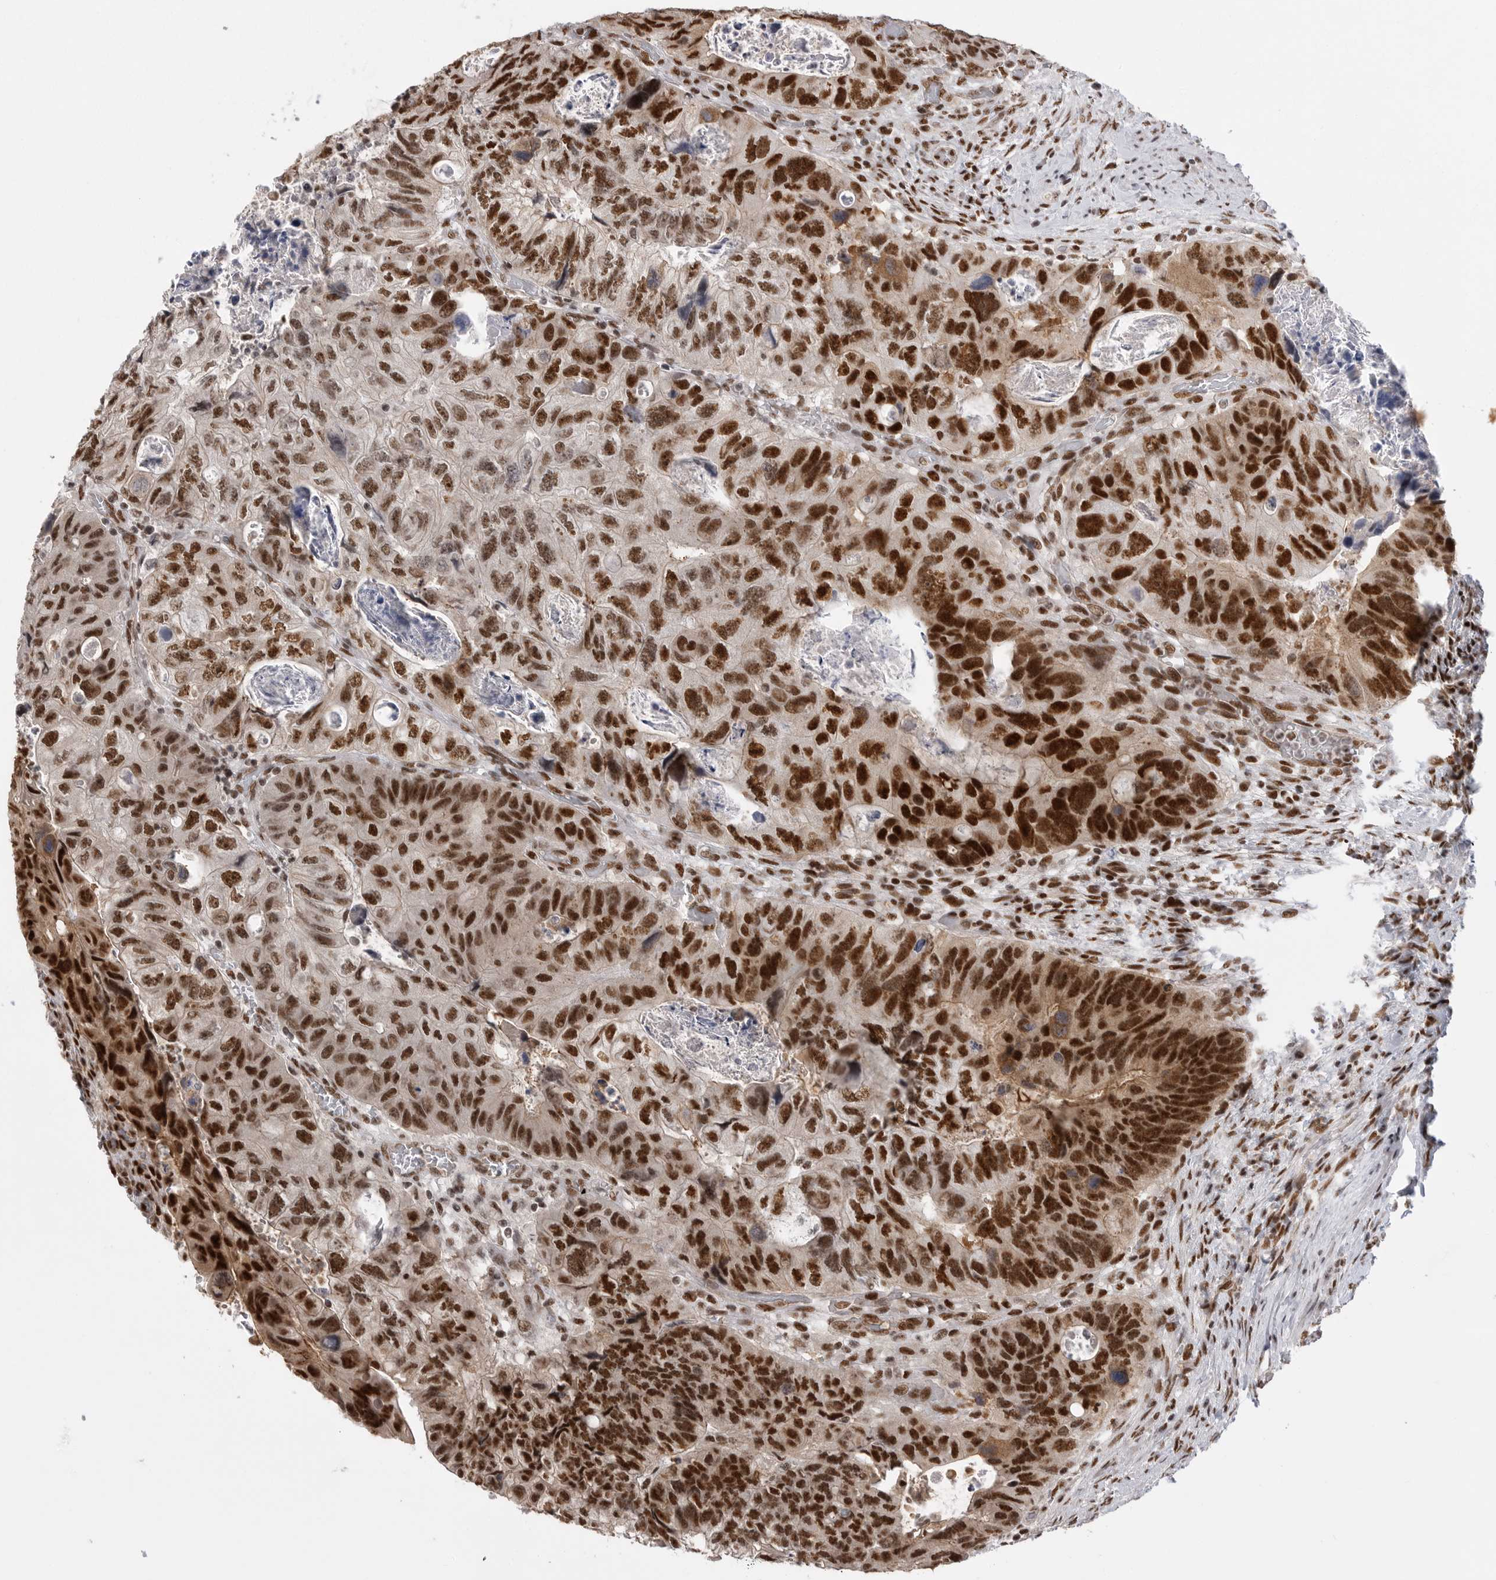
{"staining": {"intensity": "strong", "quantity": ">75%", "location": "nuclear"}, "tissue": "colorectal cancer", "cell_type": "Tumor cells", "image_type": "cancer", "snomed": [{"axis": "morphology", "description": "Adenocarcinoma, NOS"}, {"axis": "topography", "description": "Rectum"}], "caption": "Immunohistochemistry photomicrograph of human colorectal cancer stained for a protein (brown), which exhibits high levels of strong nuclear expression in about >75% of tumor cells.", "gene": "PPP1R8", "patient": {"sex": "male", "age": 59}}